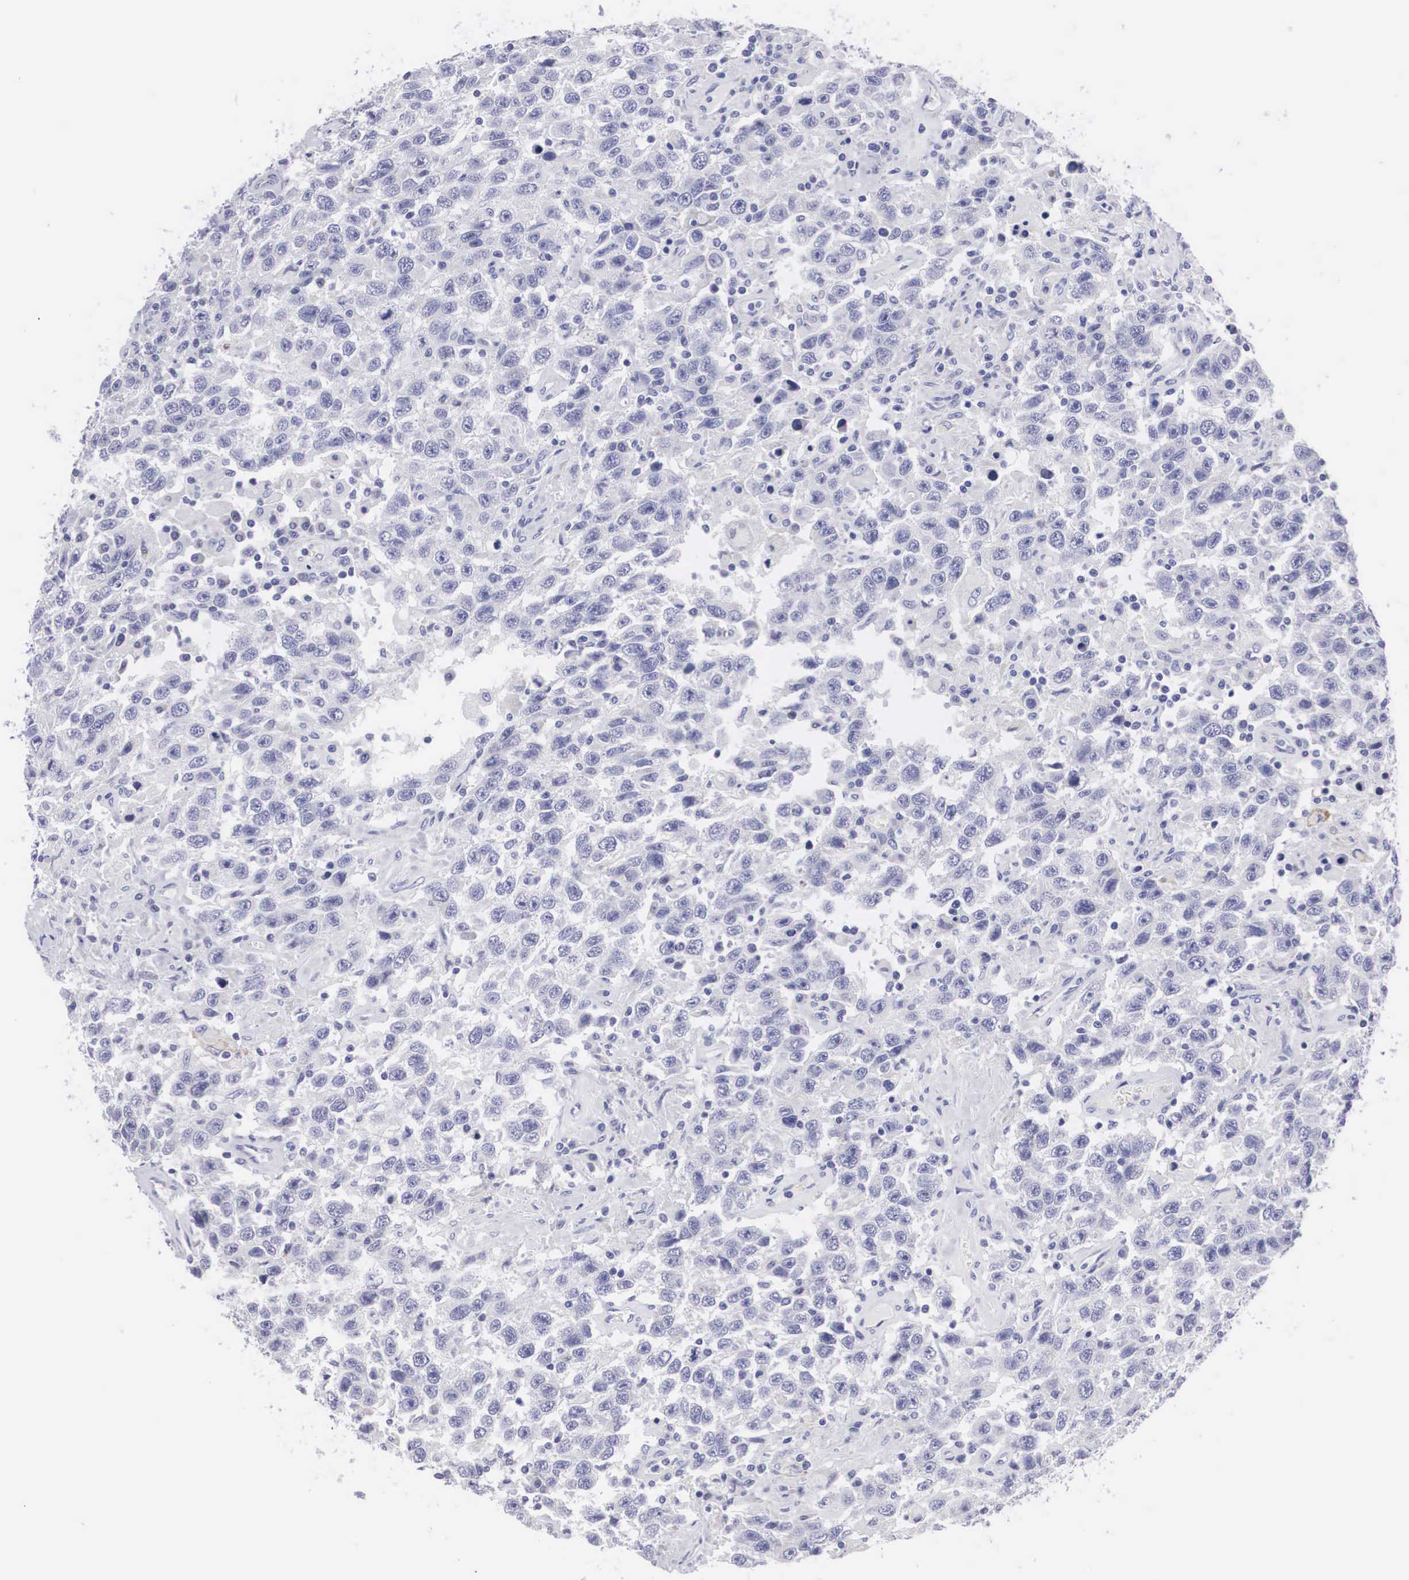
{"staining": {"intensity": "negative", "quantity": "none", "location": "none"}, "tissue": "testis cancer", "cell_type": "Tumor cells", "image_type": "cancer", "snomed": [{"axis": "morphology", "description": "Seminoma, NOS"}, {"axis": "topography", "description": "Testis"}], "caption": "Immunohistochemical staining of testis seminoma demonstrates no significant expression in tumor cells.", "gene": "ARMCX3", "patient": {"sex": "male", "age": 41}}